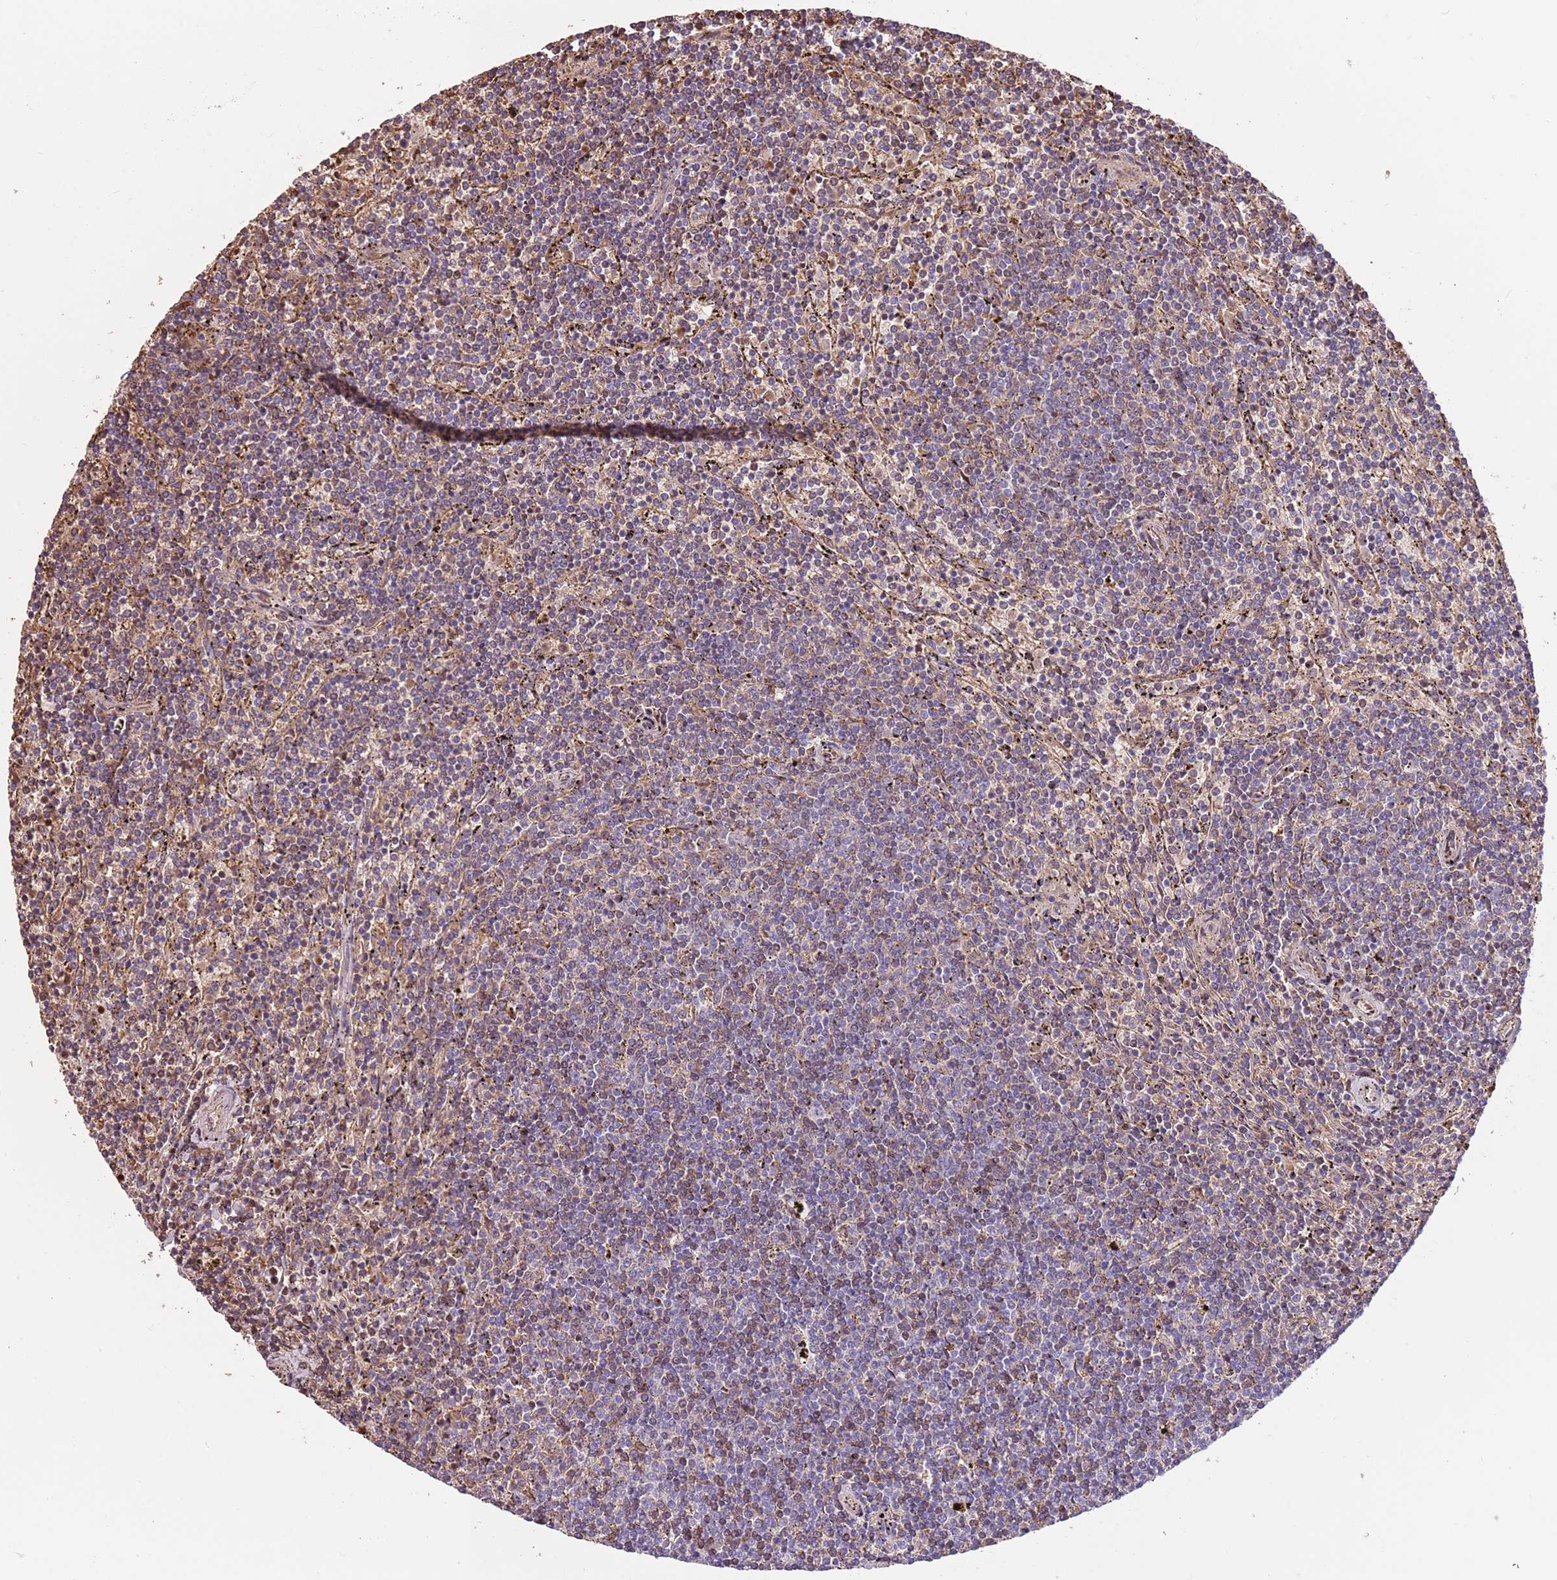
{"staining": {"intensity": "weak", "quantity": "25%-75%", "location": "cytoplasmic/membranous"}, "tissue": "lymphoma", "cell_type": "Tumor cells", "image_type": "cancer", "snomed": [{"axis": "morphology", "description": "Malignant lymphoma, non-Hodgkin's type, Low grade"}, {"axis": "topography", "description": "Spleen"}], "caption": "Tumor cells show weak cytoplasmic/membranous expression in approximately 25%-75% of cells in low-grade malignant lymphoma, non-Hodgkin's type.", "gene": "PIGA", "patient": {"sex": "female", "age": 50}}